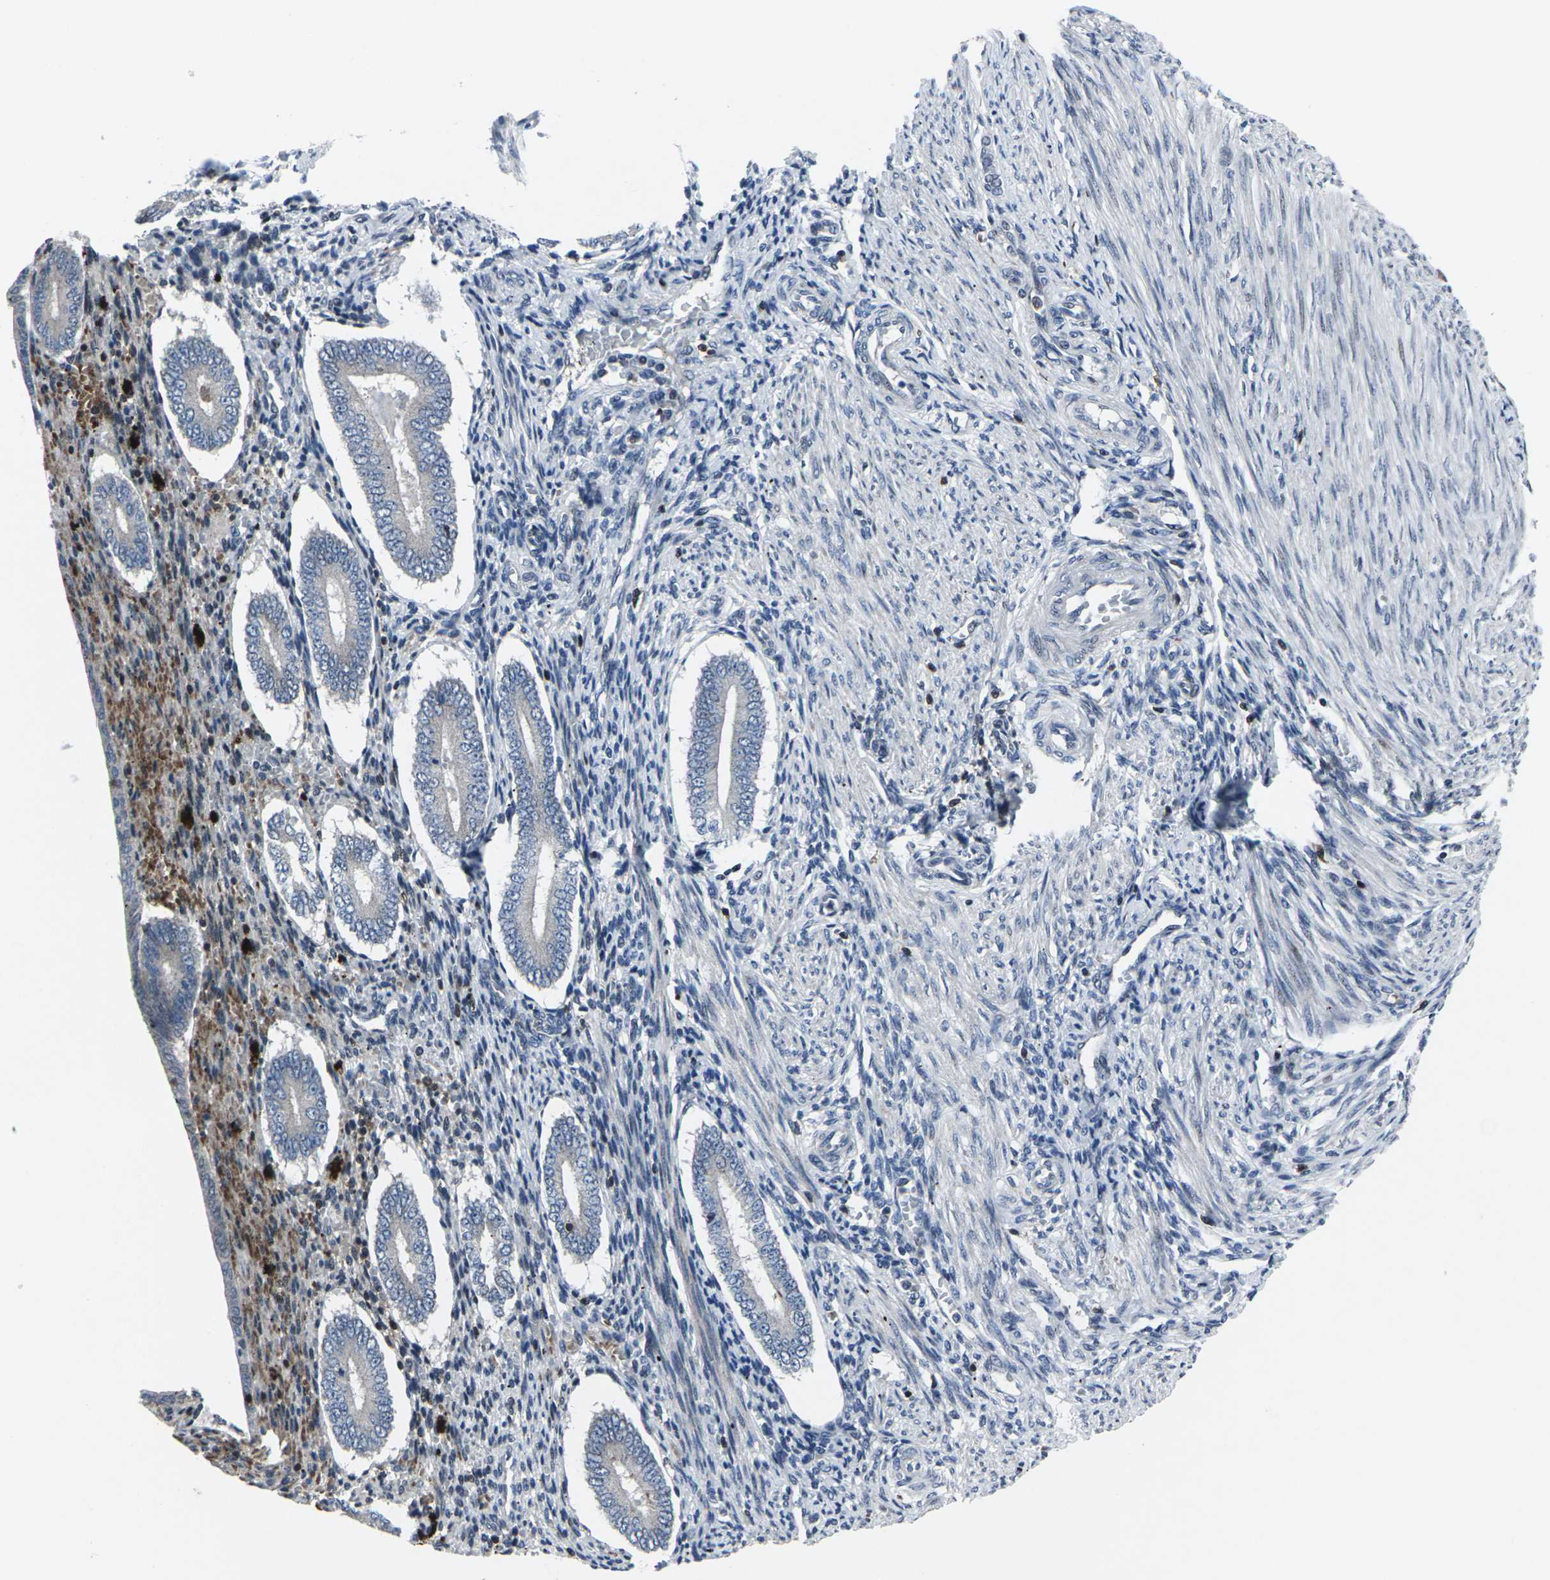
{"staining": {"intensity": "negative", "quantity": "none", "location": "none"}, "tissue": "endometrium", "cell_type": "Cells in endometrial stroma", "image_type": "normal", "snomed": [{"axis": "morphology", "description": "Normal tissue, NOS"}, {"axis": "topography", "description": "Endometrium"}], "caption": "The photomicrograph displays no significant positivity in cells in endometrial stroma of endometrium.", "gene": "STAT4", "patient": {"sex": "female", "age": 42}}